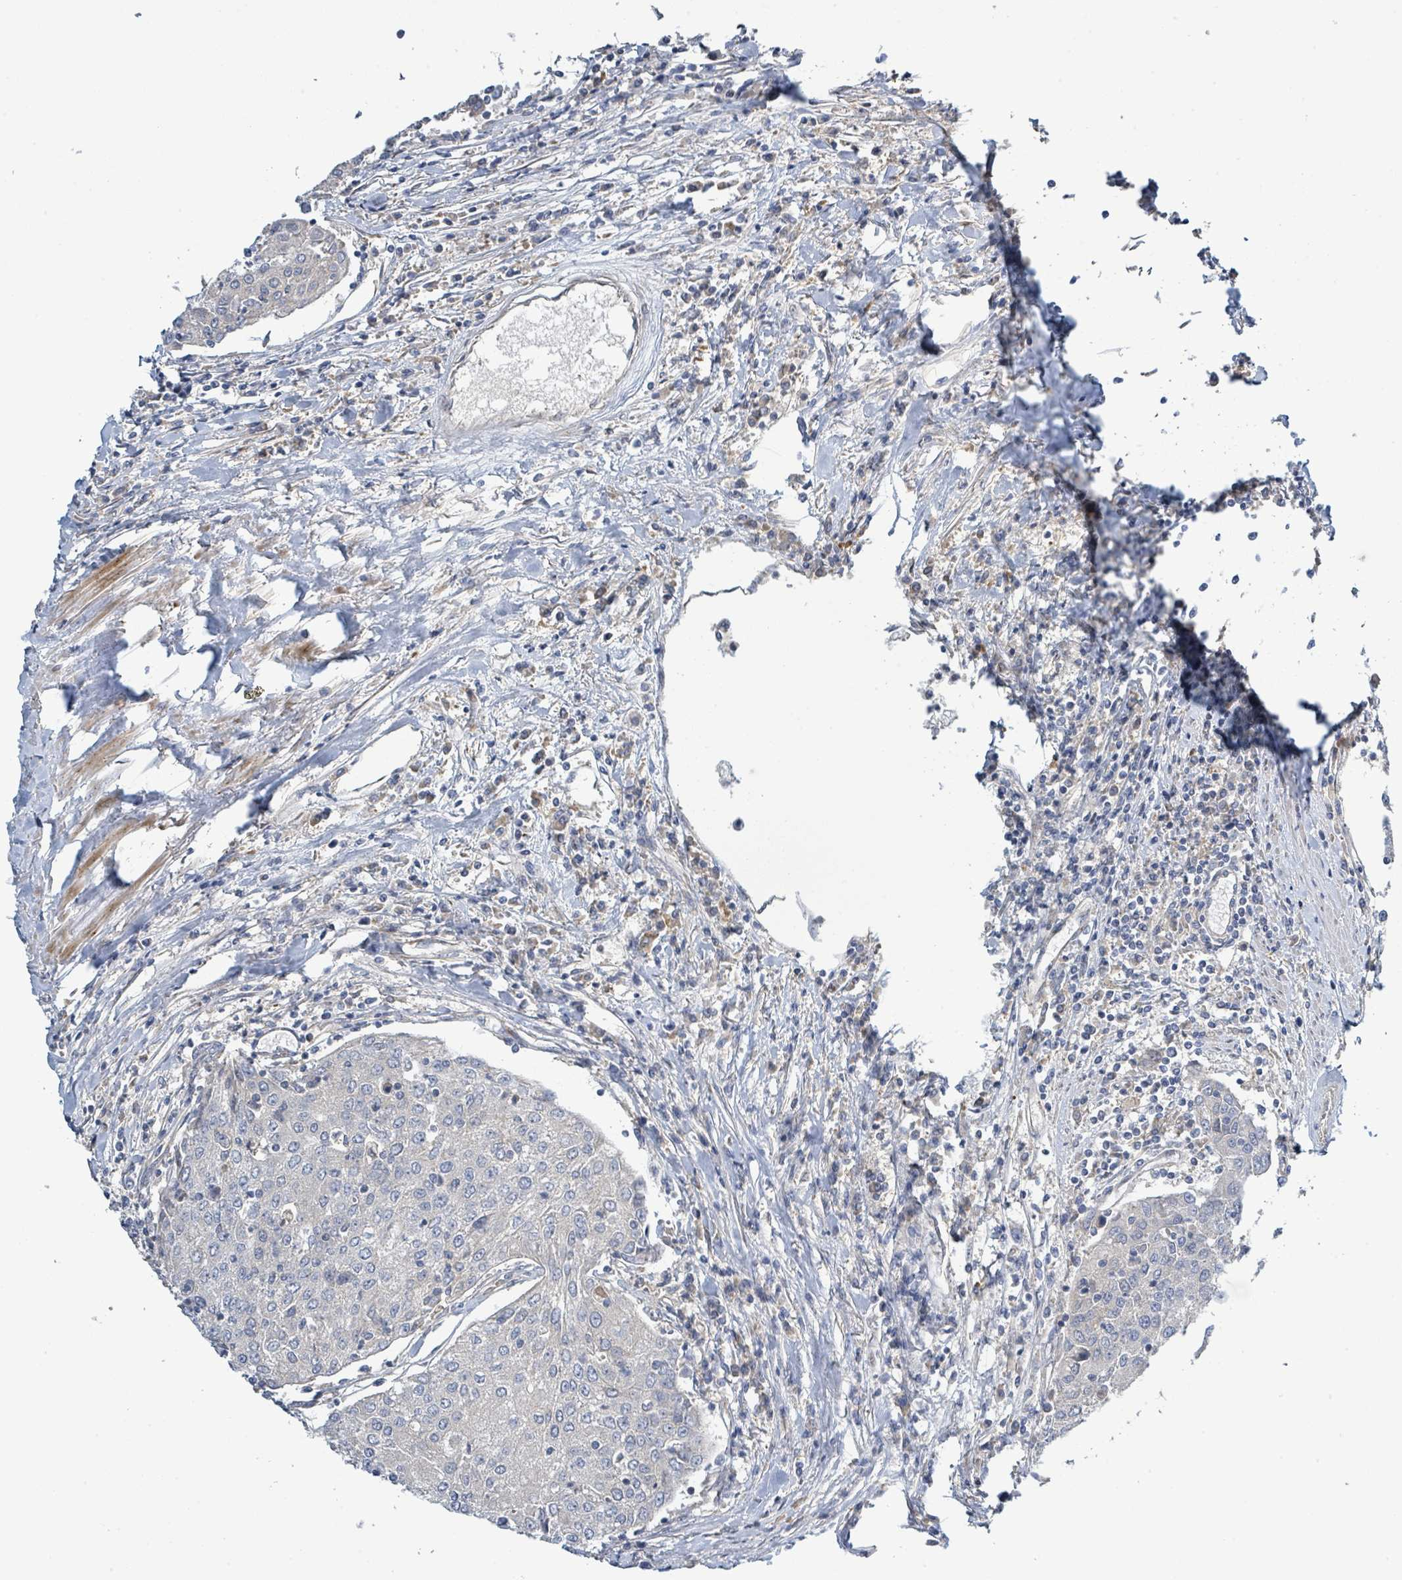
{"staining": {"intensity": "negative", "quantity": "none", "location": "none"}, "tissue": "urothelial cancer", "cell_type": "Tumor cells", "image_type": "cancer", "snomed": [{"axis": "morphology", "description": "Urothelial carcinoma, High grade"}, {"axis": "topography", "description": "Urinary bladder"}], "caption": "Immunohistochemical staining of urothelial cancer demonstrates no significant expression in tumor cells.", "gene": "CFAP210", "patient": {"sex": "female", "age": 85}}